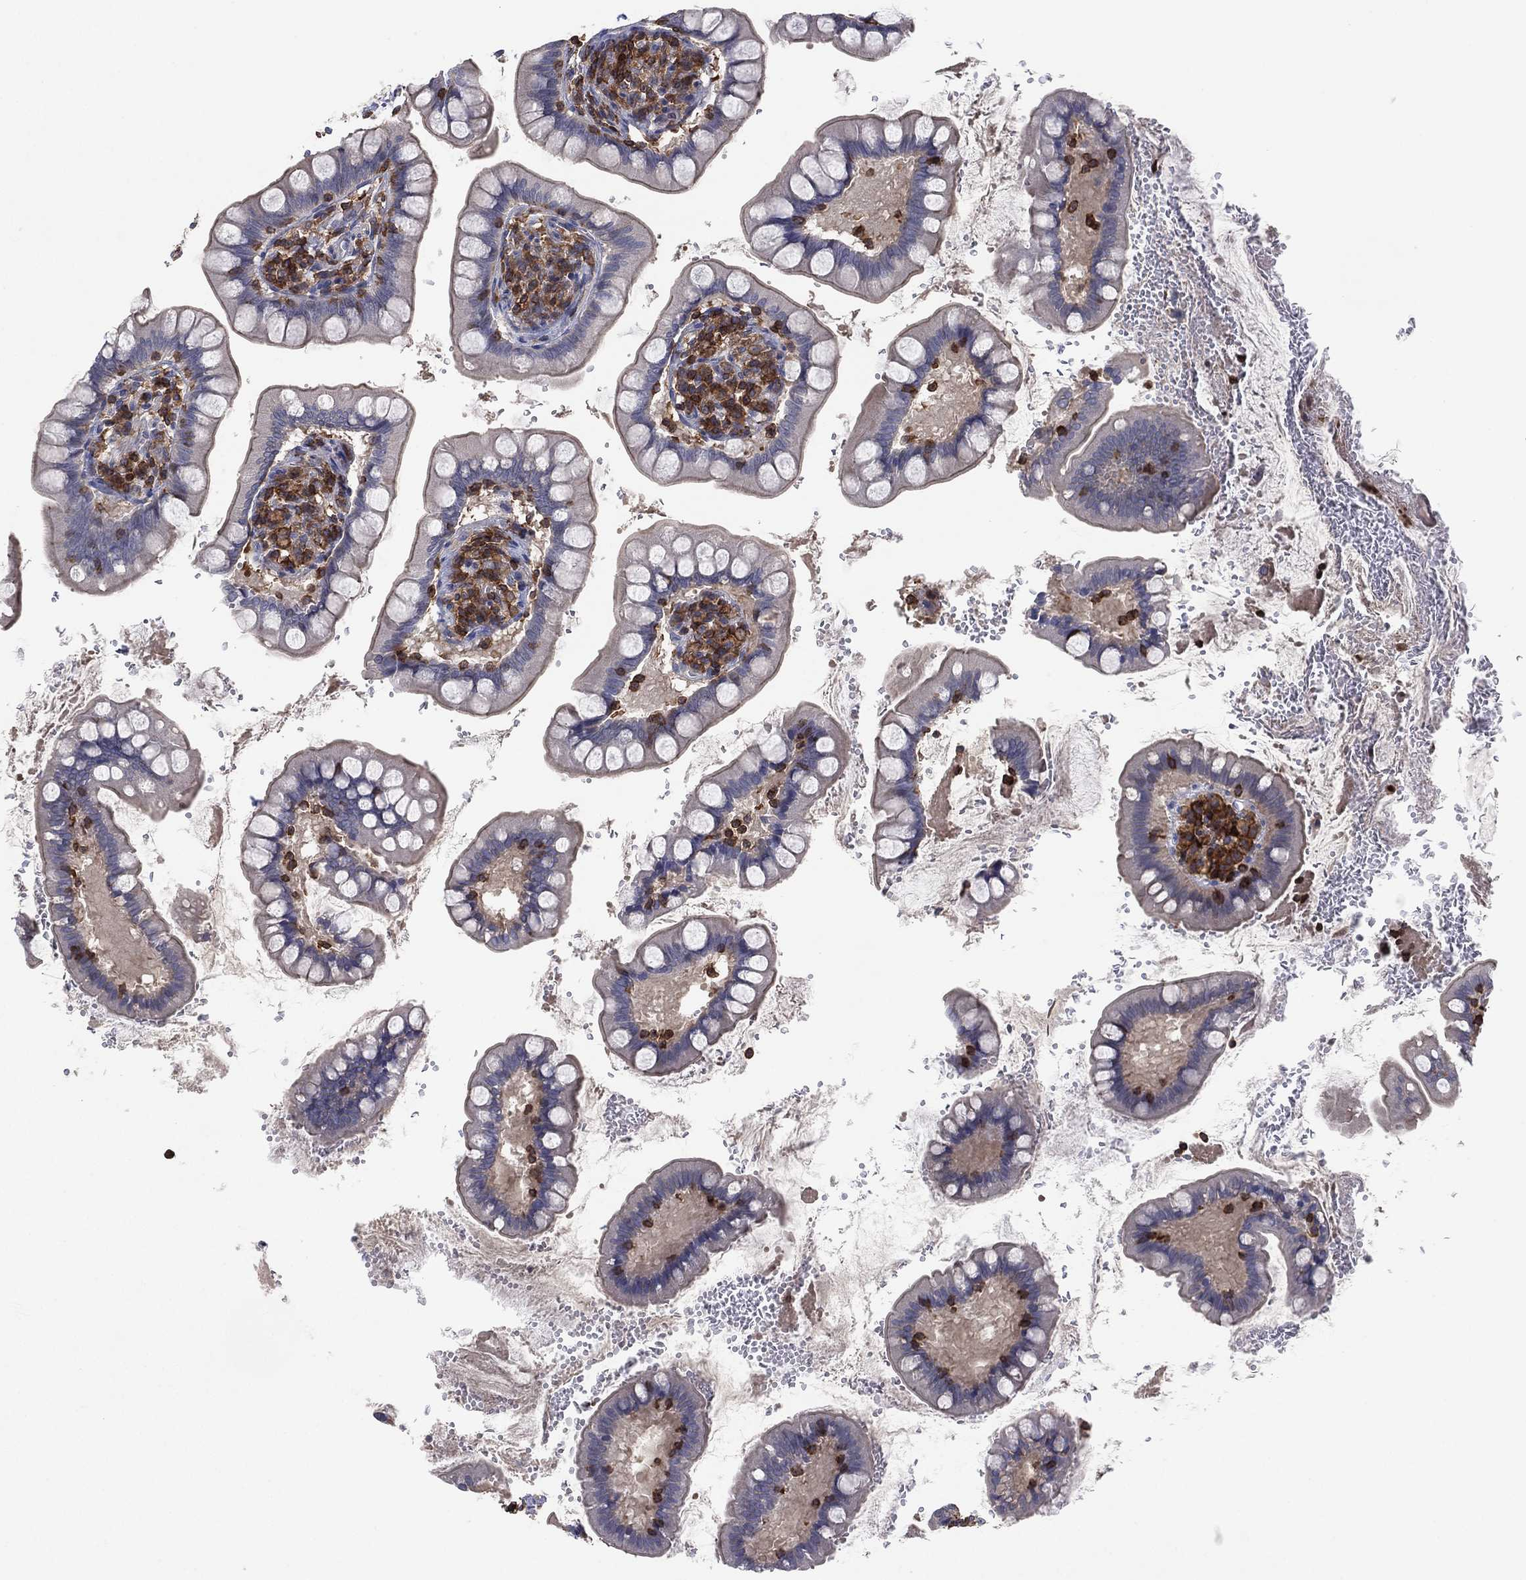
{"staining": {"intensity": "moderate", "quantity": "<25%", "location": "cytoplasmic/membranous"}, "tissue": "small intestine", "cell_type": "Glandular cells", "image_type": "normal", "snomed": [{"axis": "morphology", "description": "Normal tissue, NOS"}, {"axis": "topography", "description": "Small intestine"}], "caption": "Immunohistochemical staining of normal human small intestine reveals moderate cytoplasmic/membranous protein staining in about <25% of glandular cells. (Brightfield microscopy of DAB IHC at high magnification).", "gene": "DOCK8", "patient": {"sex": "female", "age": 56}}